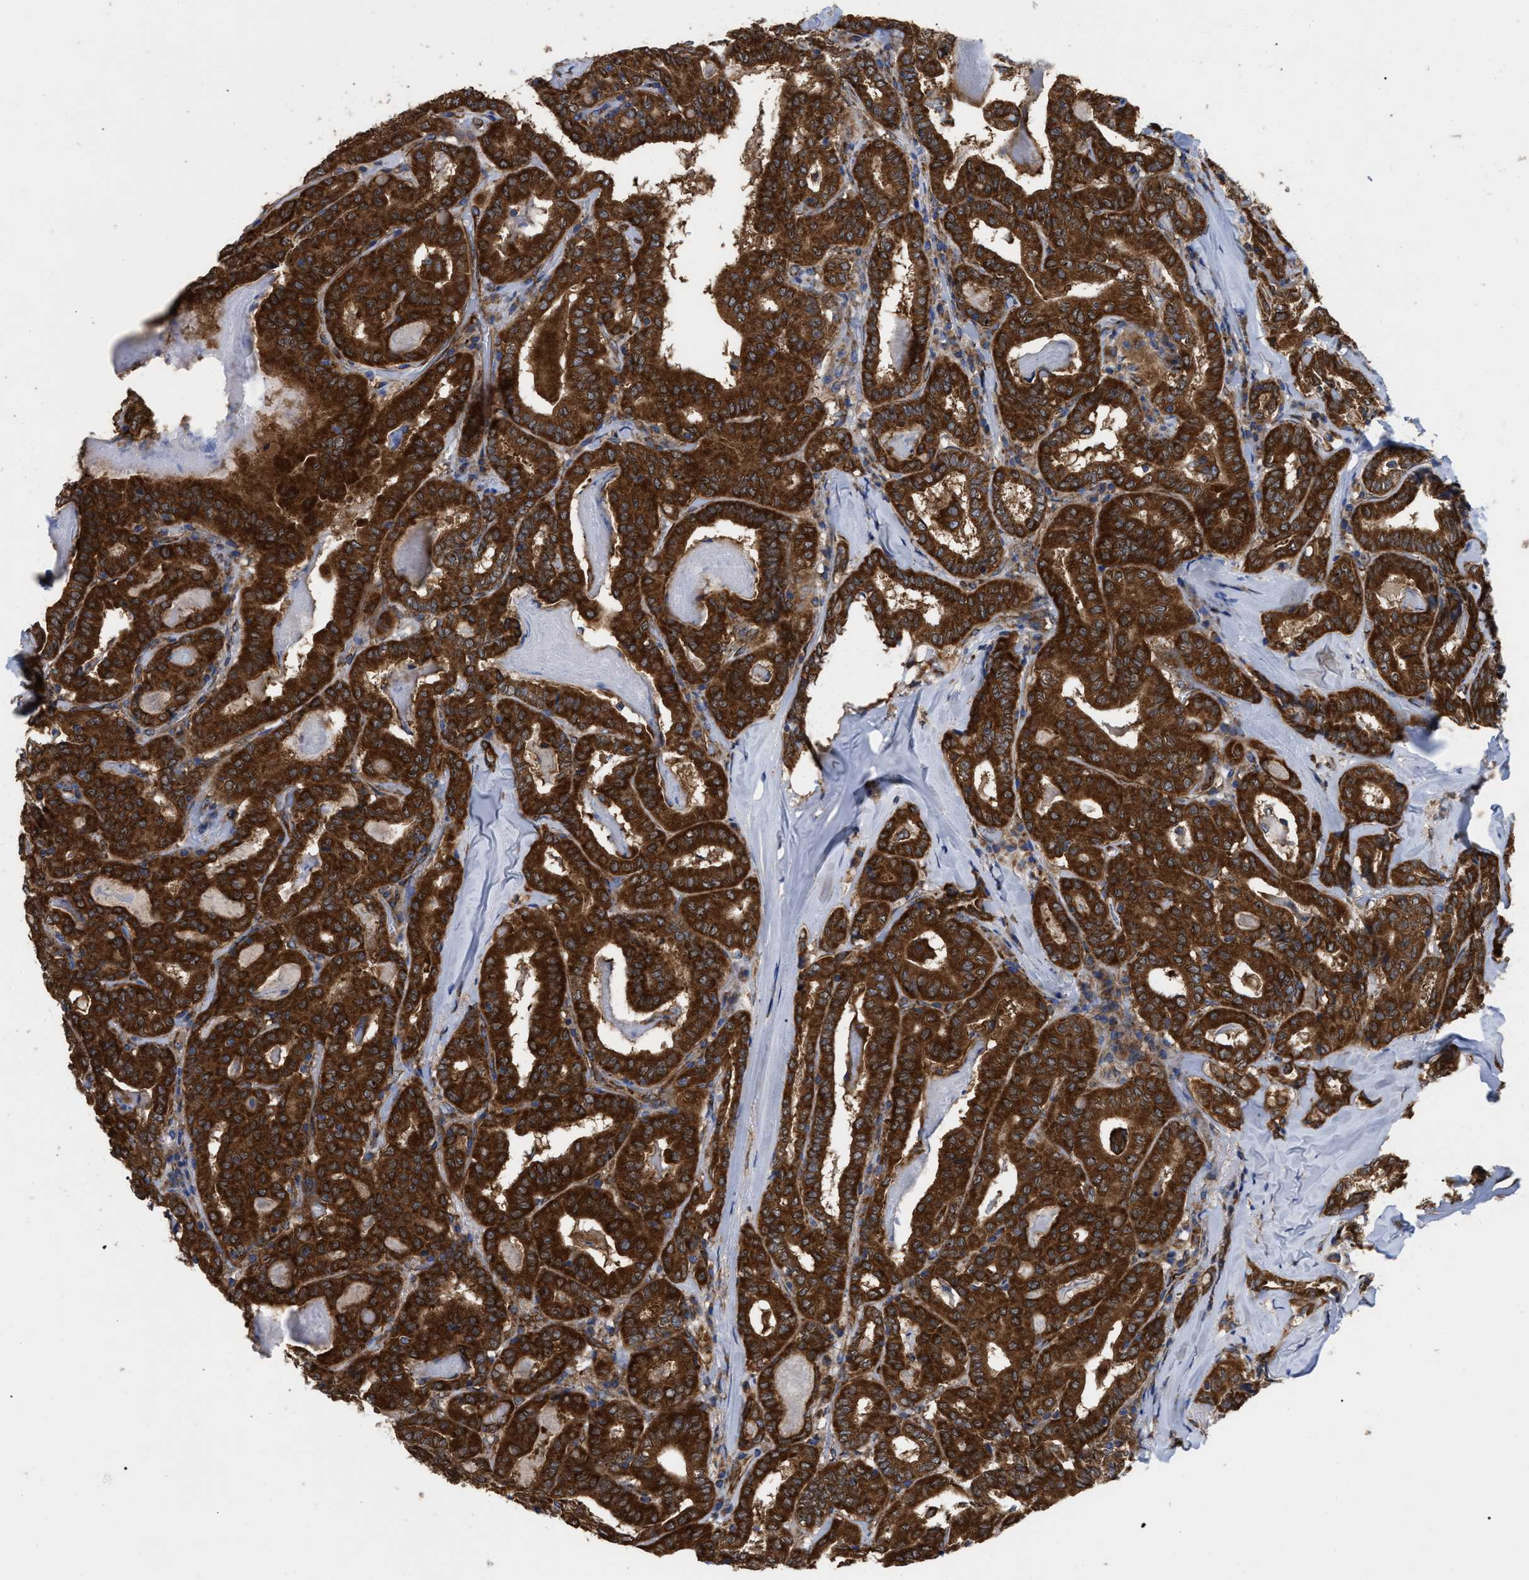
{"staining": {"intensity": "strong", "quantity": ">75%", "location": "cytoplasmic/membranous"}, "tissue": "thyroid cancer", "cell_type": "Tumor cells", "image_type": "cancer", "snomed": [{"axis": "morphology", "description": "Papillary adenocarcinoma, NOS"}, {"axis": "topography", "description": "Thyroid gland"}], "caption": "Immunohistochemistry photomicrograph of neoplastic tissue: thyroid cancer stained using immunohistochemistry demonstrates high levels of strong protein expression localized specifically in the cytoplasmic/membranous of tumor cells, appearing as a cytoplasmic/membranous brown color.", "gene": "FAM120A", "patient": {"sex": "female", "age": 42}}